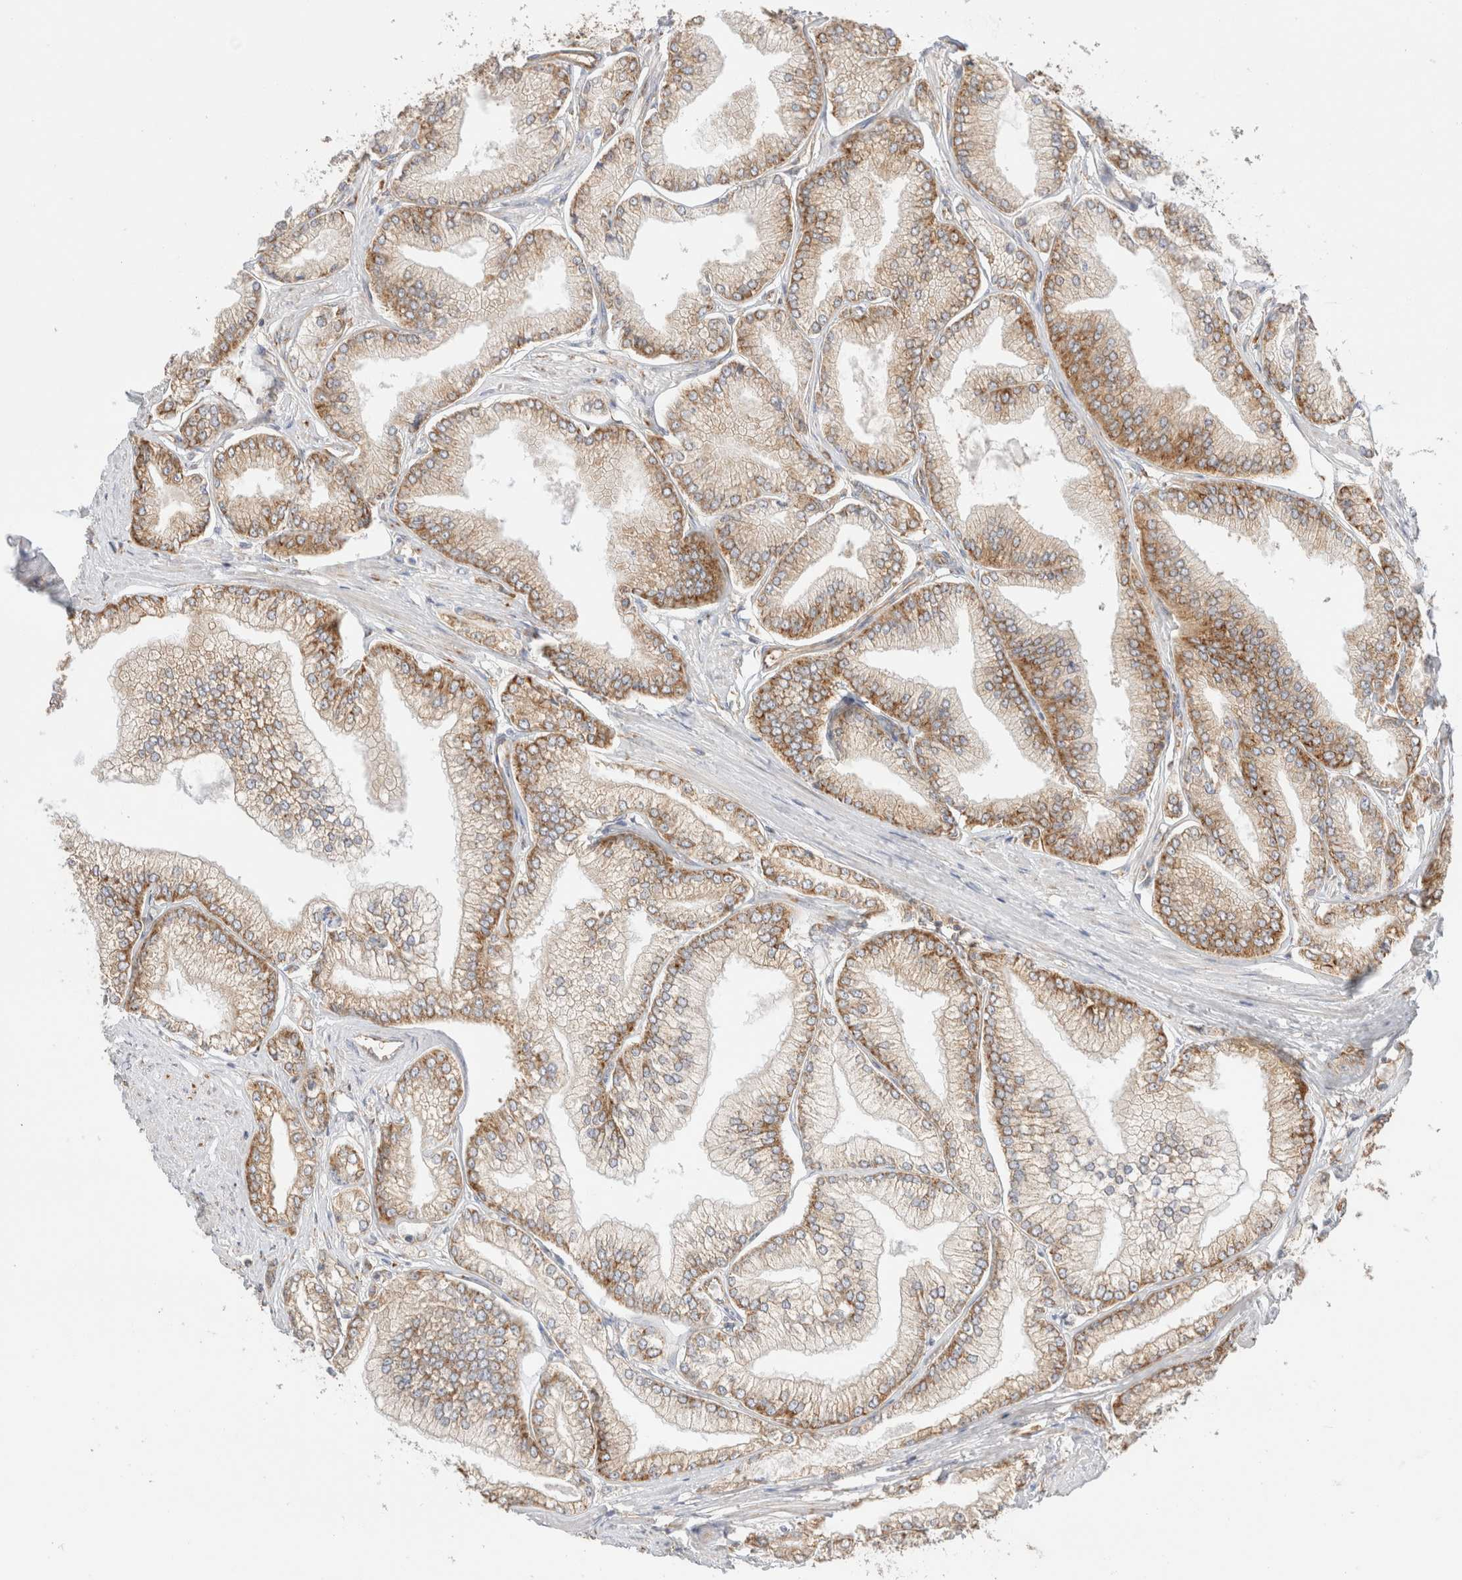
{"staining": {"intensity": "moderate", "quantity": "25%-75%", "location": "cytoplasmic/membranous"}, "tissue": "prostate cancer", "cell_type": "Tumor cells", "image_type": "cancer", "snomed": [{"axis": "morphology", "description": "Adenocarcinoma, Low grade"}, {"axis": "topography", "description": "Prostate"}], "caption": "Moderate cytoplasmic/membranous expression for a protein is appreciated in about 25%-75% of tumor cells of adenocarcinoma (low-grade) (prostate) using immunohistochemistry.", "gene": "ZC2HC1A", "patient": {"sex": "male", "age": 52}}